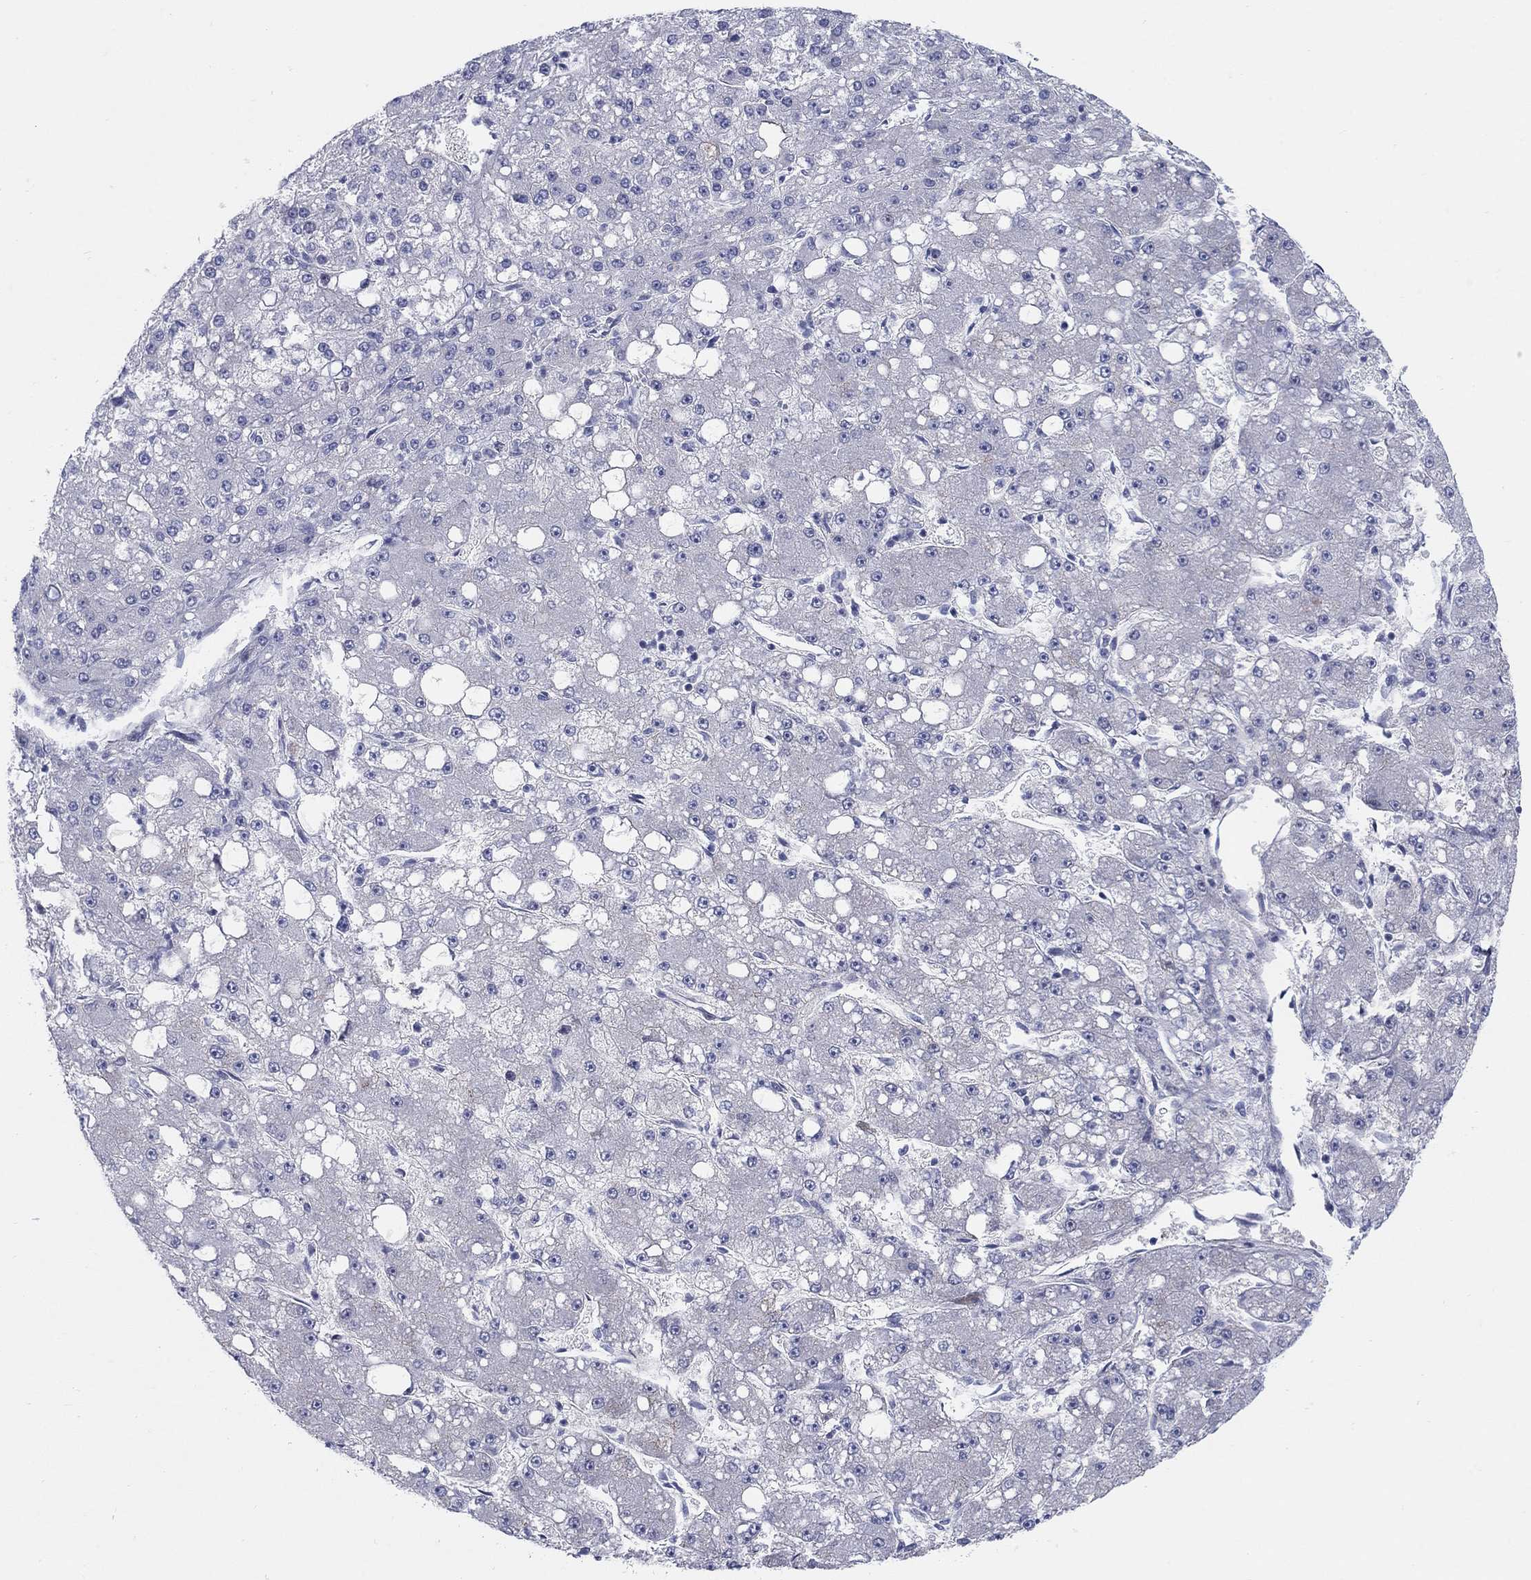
{"staining": {"intensity": "negative", "quantity": "none", "location": "none"}, "tissue": "liver cancer", "cell_type": "Tumor cells", "image_type": "cancer", "snomed": [{"axis": "morphology", "description": "Carcinoma, Hepatocellular, NOS"}, {"axis": "topography", "description": "Liver"}], "caption": "This histopathology image is of liver hepatocellular carcinoma stained with IHC to label a protein in brown with the nuclei are counter-stained blue. There is no expression in tumor cells. Nuclei are stained in blue.", "gene": "HEATR4", "patient": {"sex": "male", "age": 67}}